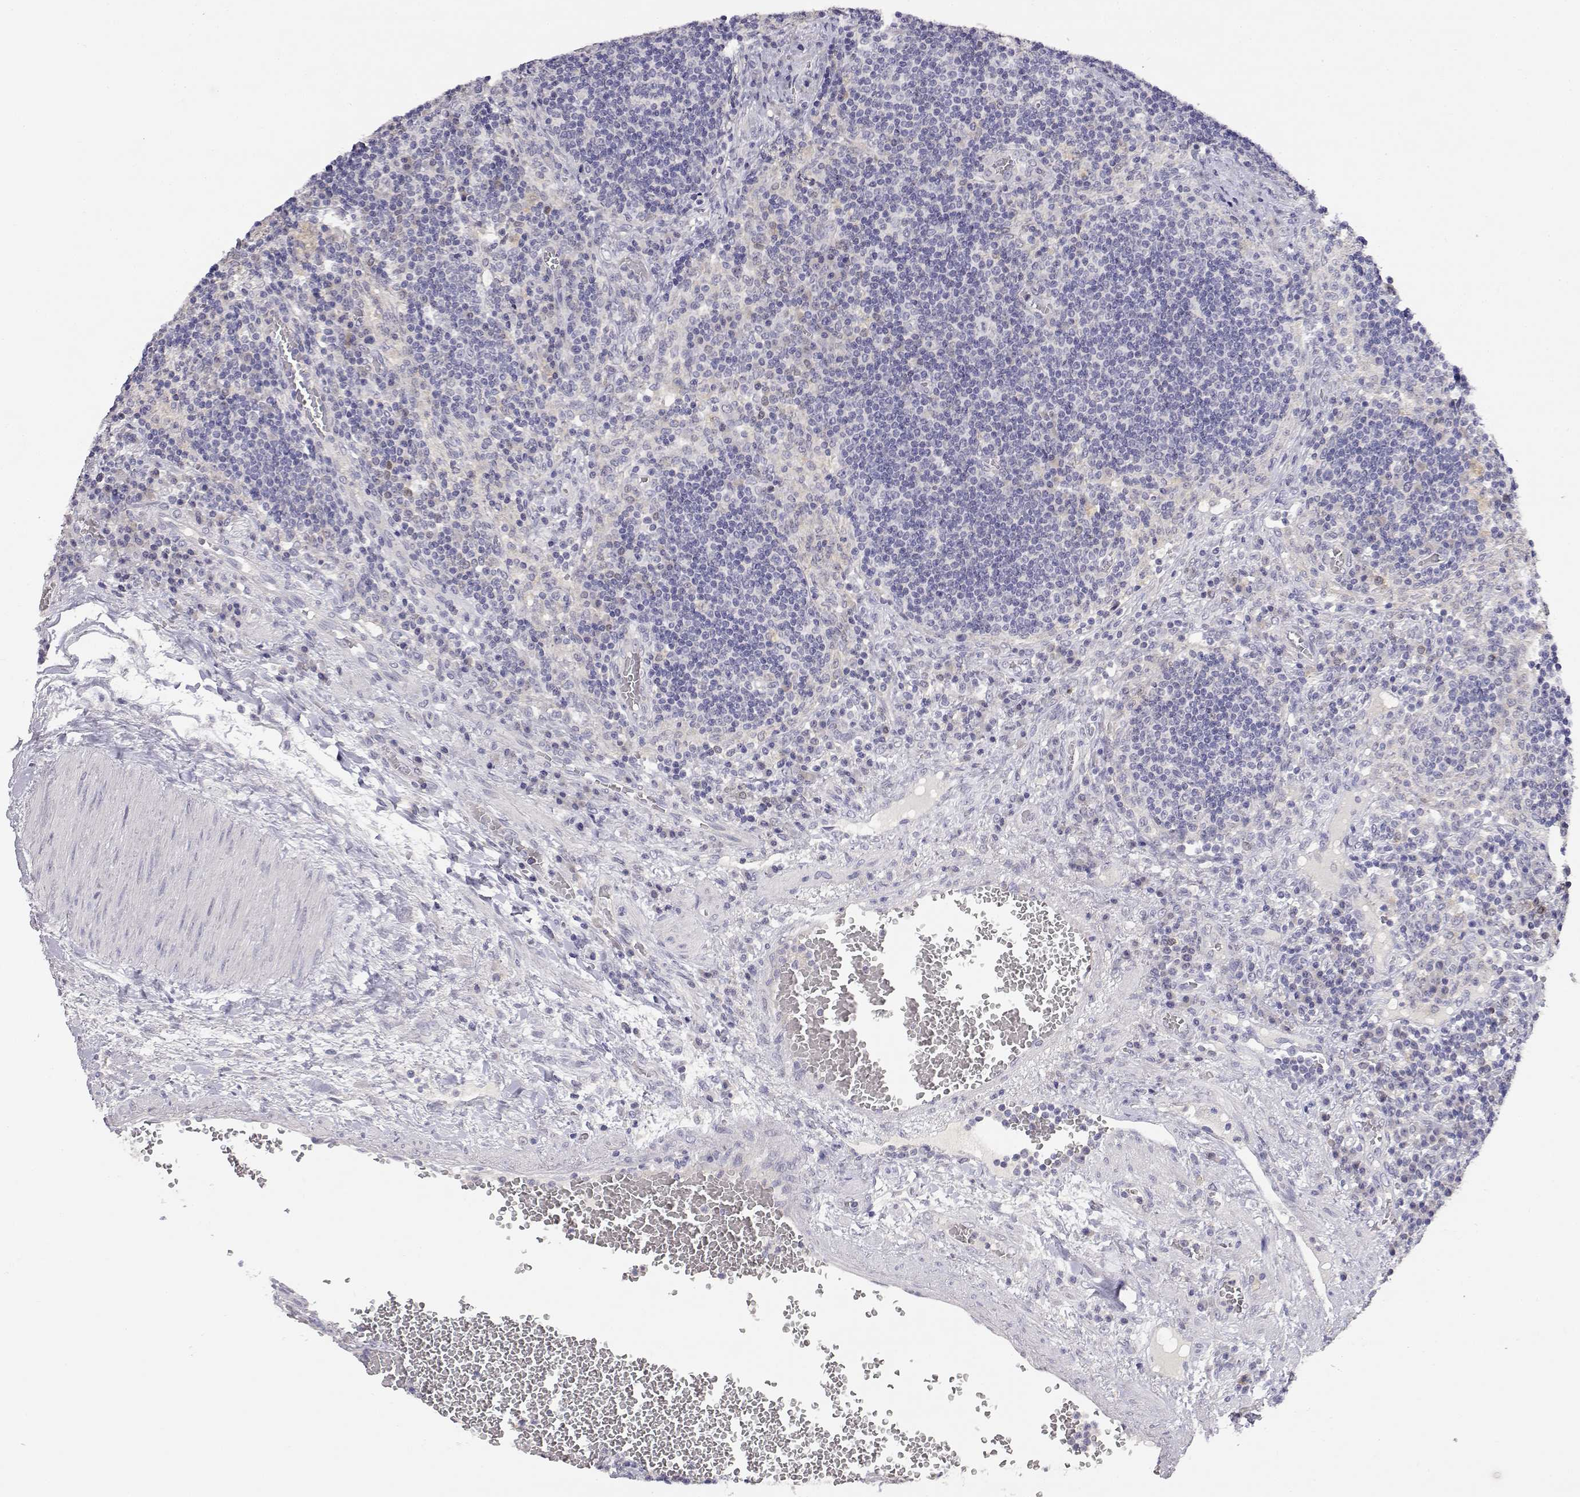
{"staining": {"intensity": "negative", "quantity": "none", "location": "none"}, "tissue": "lymph node", "cell_type": "Germinal center cells", "image_type": "normal", "snomed": [{"axis": "morphology", "description": "Normal tissue, NOS"}, {"axis": "topography", "description": "Lymph node"}], "caption": "This is an immunohistochemistry photomicrograph of unremarkable lymph node. There is no expression in germinal center cells.", "gene": "ADA", "patient": {"sex": "male", "age": 63}}